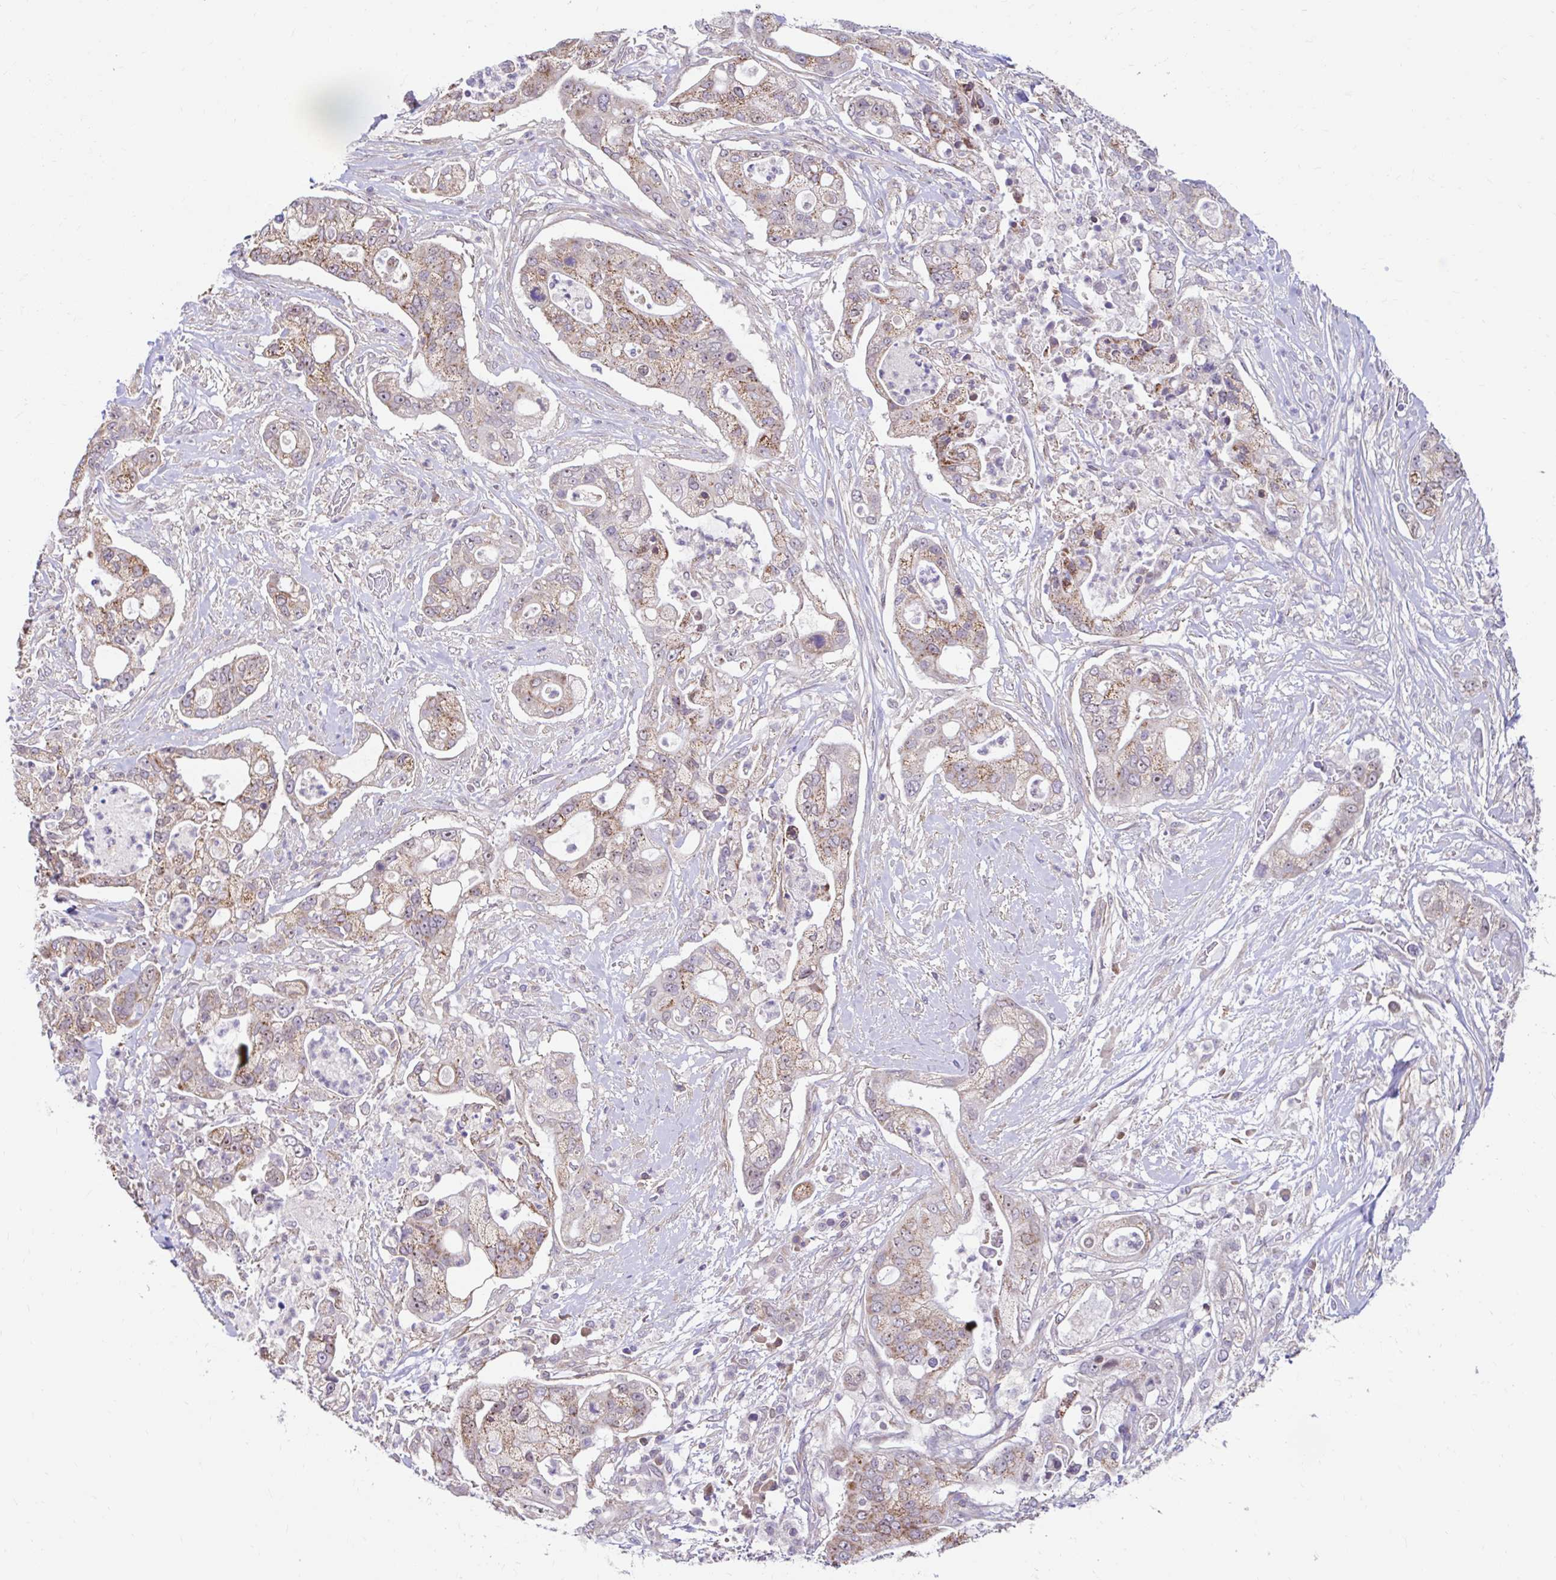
{"staining": {"intensity": "moderate", "quantity": ">75%", "location": "cytoplasmic/membranous"}, "tissue": "pancreatic cancer", "cell_type": "Tumor cells", "image_type": "cancer", "snomed": [{"axis": "morphology", "description": "Adenocarcinoma, NOS"}, {"axis": "topography", "description": "Pancreas"}], "caption": "Adenocarcinoma (pancreatic) stained with a brown dye exhibits moderate cytoplasmic/membranous positive positivity in about >75% of tumor cells.", "gene": "NT5C1B", "patient": {"sex": "female", "age": 69}}